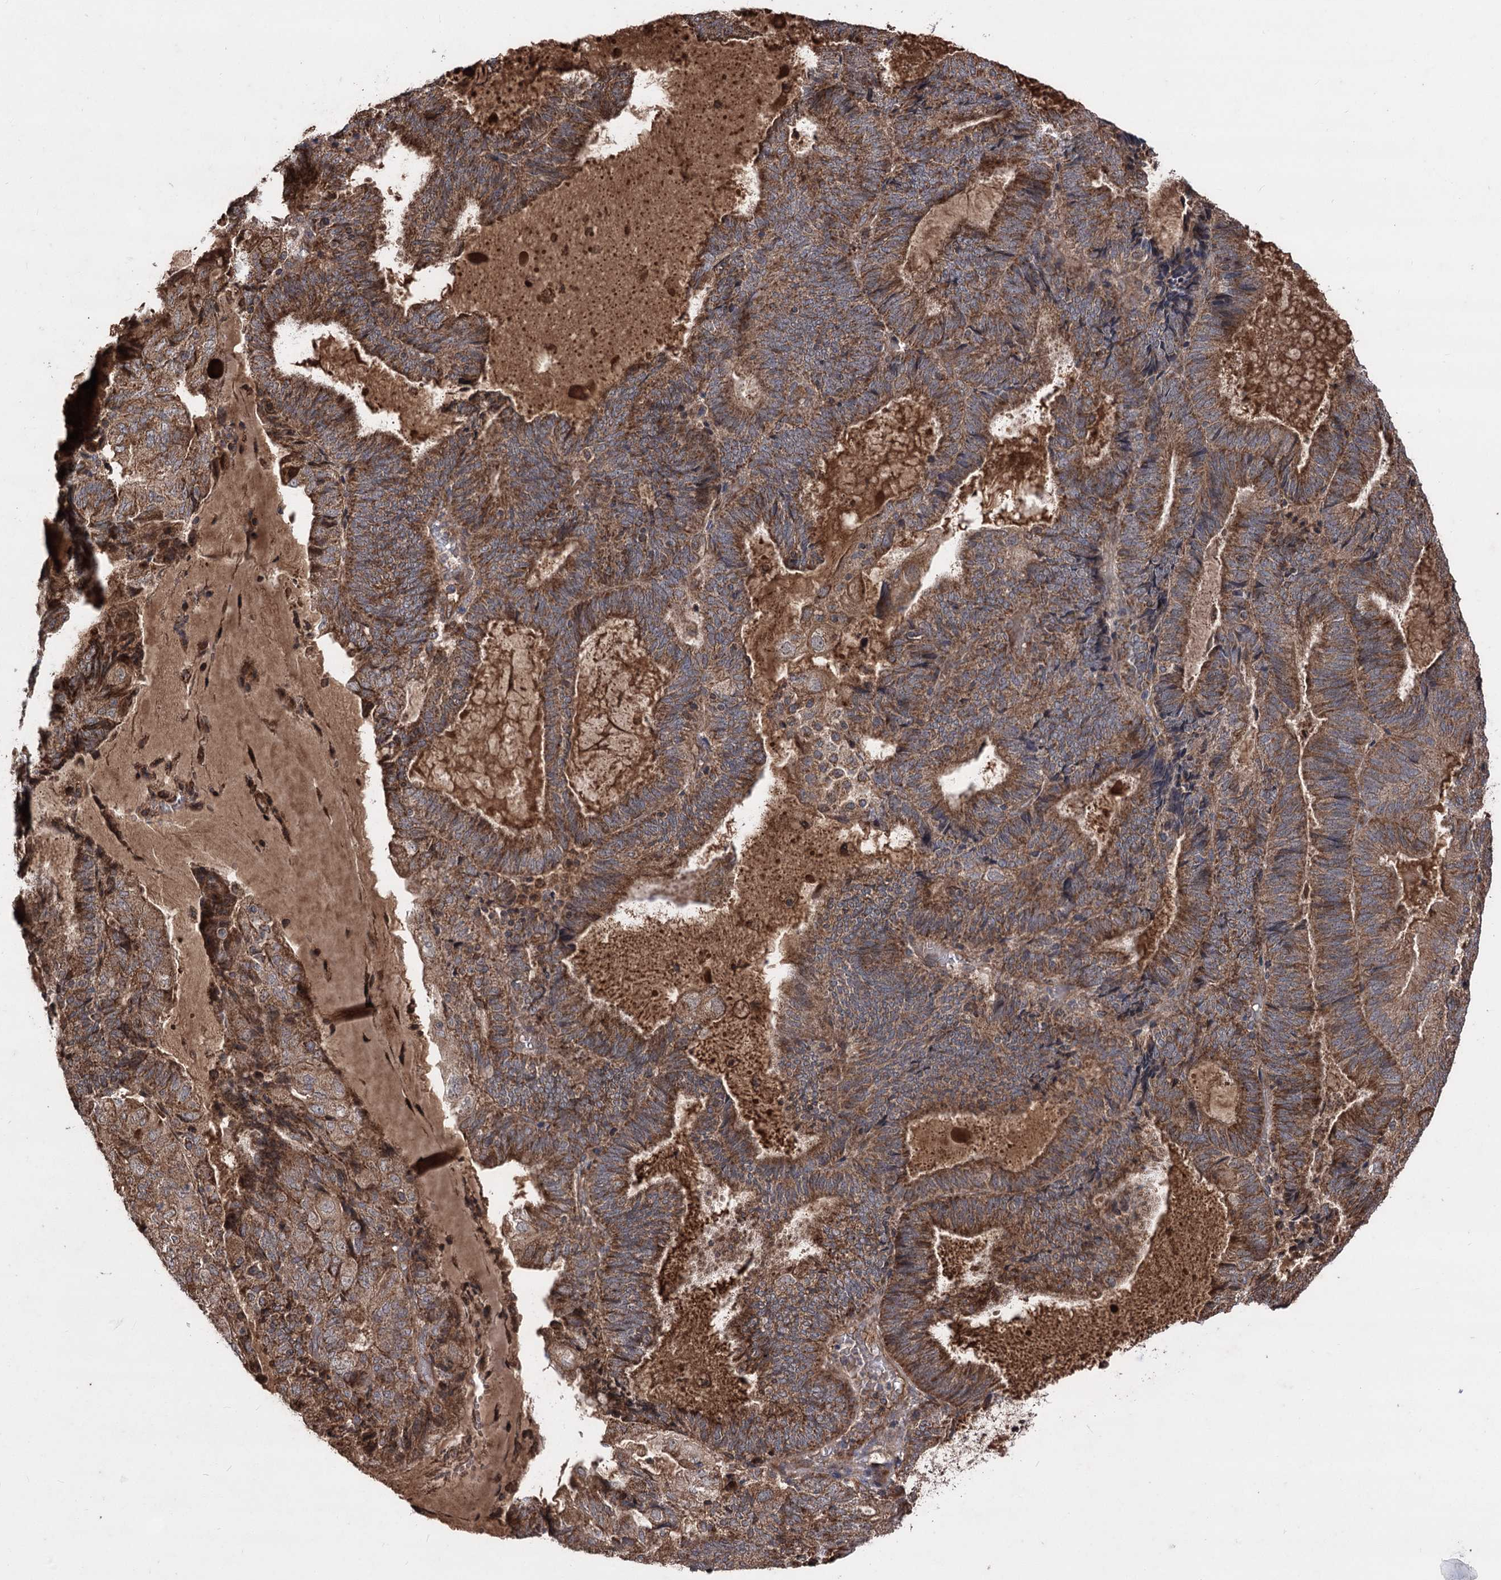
{"staining": {"intensity": "strong", "quantity": ">75%", "location": "cytoplasmic/membranous"}, "tissue": "endometrial cancer", "cell_type": "Tumor cells", "image_type": "cancer", "snomed": [{"axis": "morphology", "description": "Adenocarcinoma, NOS"}, {"axis": "topography", "description": "Endometrium"}], "caption": "Endometrial adenocarcinoma stained with a protein marker shows strong staining in tumor cells.", "gene": "RASSF3", "patient": {"sex": "female", "age": 81}}